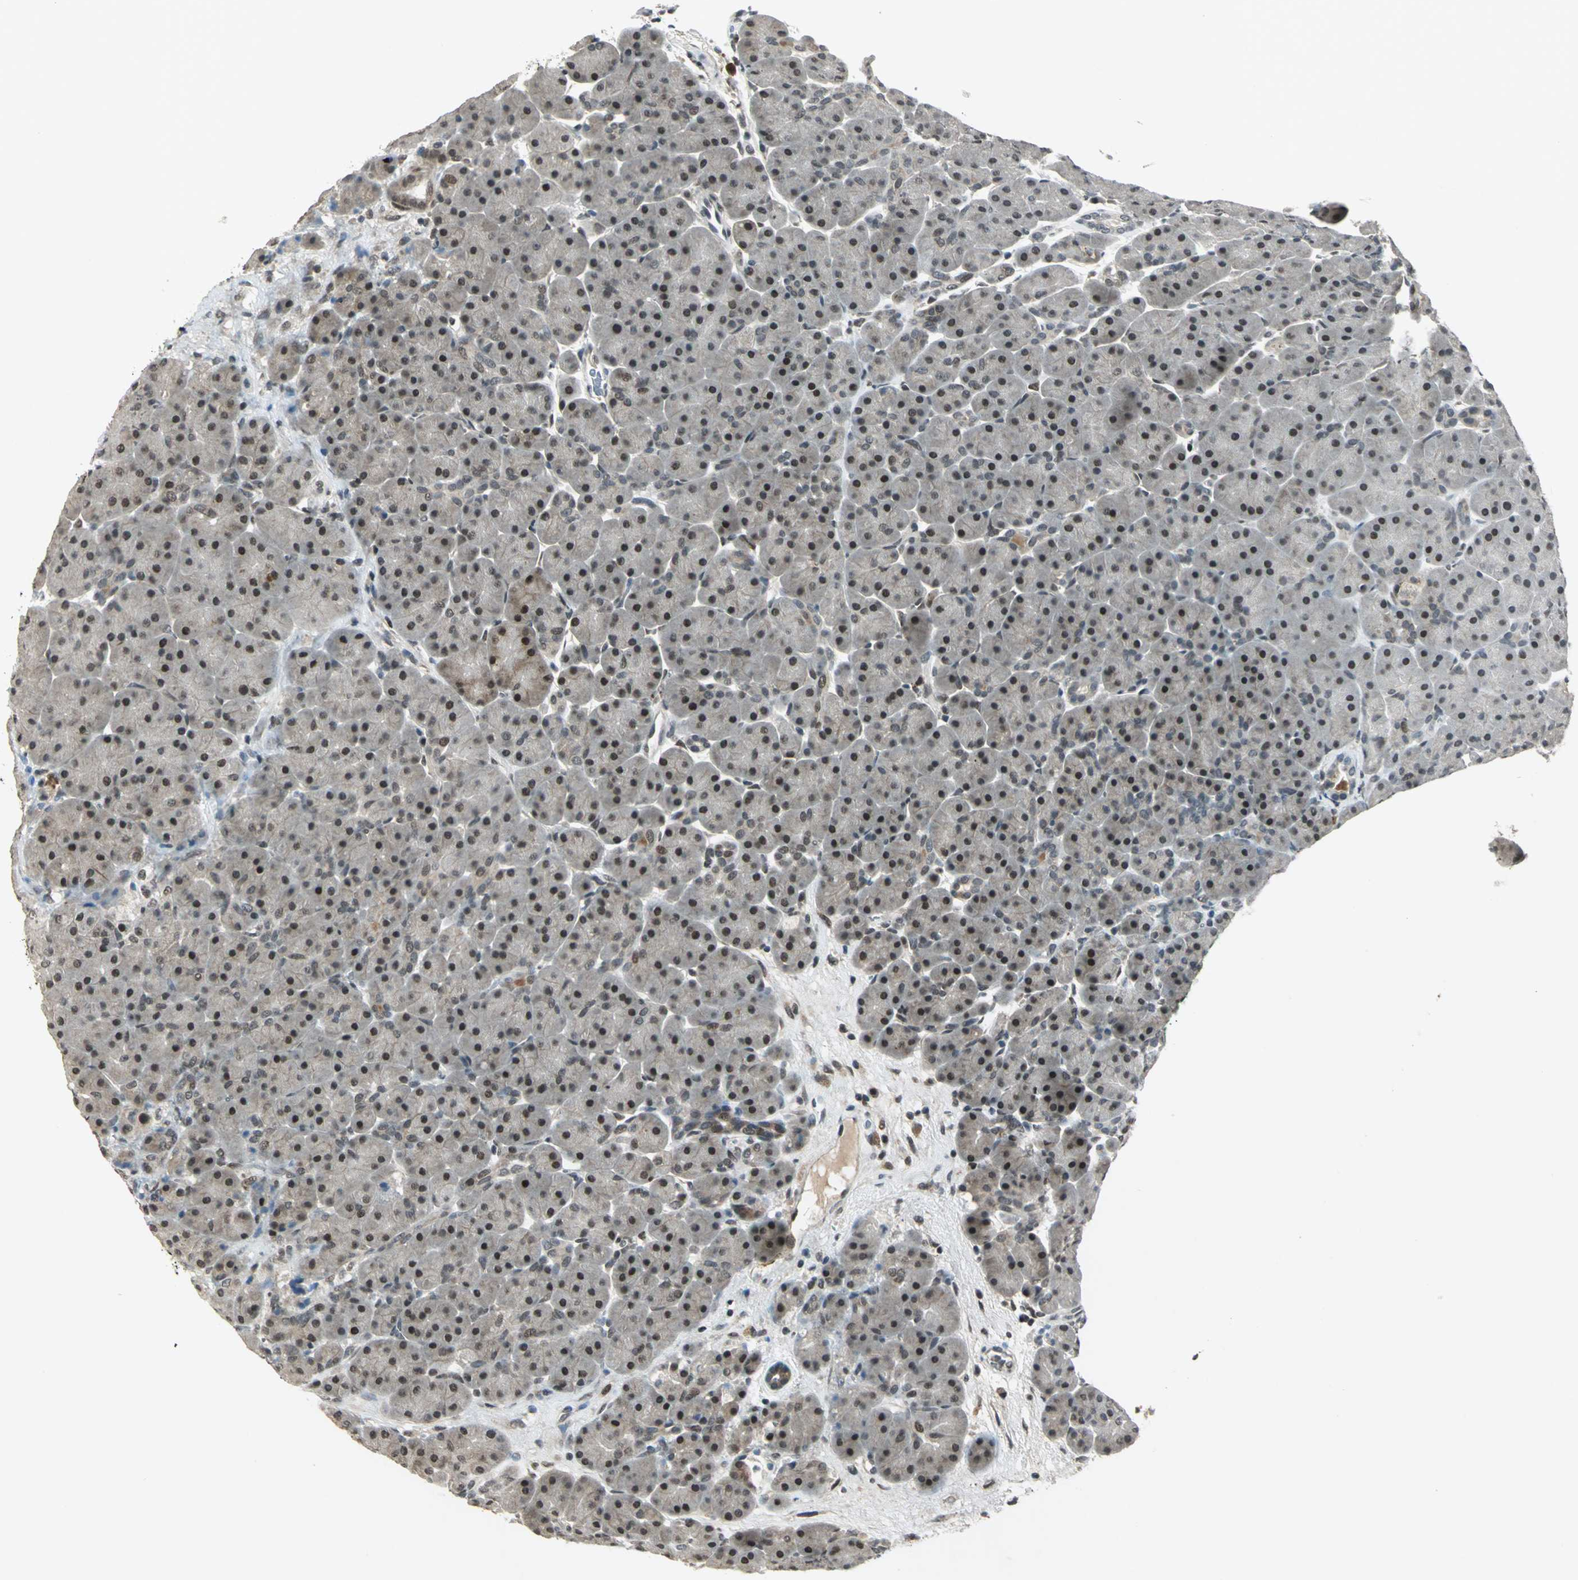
{"staining": {"intensity": "weak", "quantity": "25%-75%", "location": "cytoplasmic/membranous"}, "tissue": "pancreas", "cell_type": "Exocrine glandular cells", "image_type": "normal", "snomed": [{"axis": "morphology", "description": "Normal tissue, NOS"}, {"axis": "topography", "description": "Pancreas"}], "caption": "IHC image of unremarkable human pancreas stained for a protein (brown), which displays low levels of weak cytoplasmic/membranous staining in approximately 25%-75% of exocrine glandular cells.", "gene": "RAD17", "patient": {"sex": "male", "age": 66}}